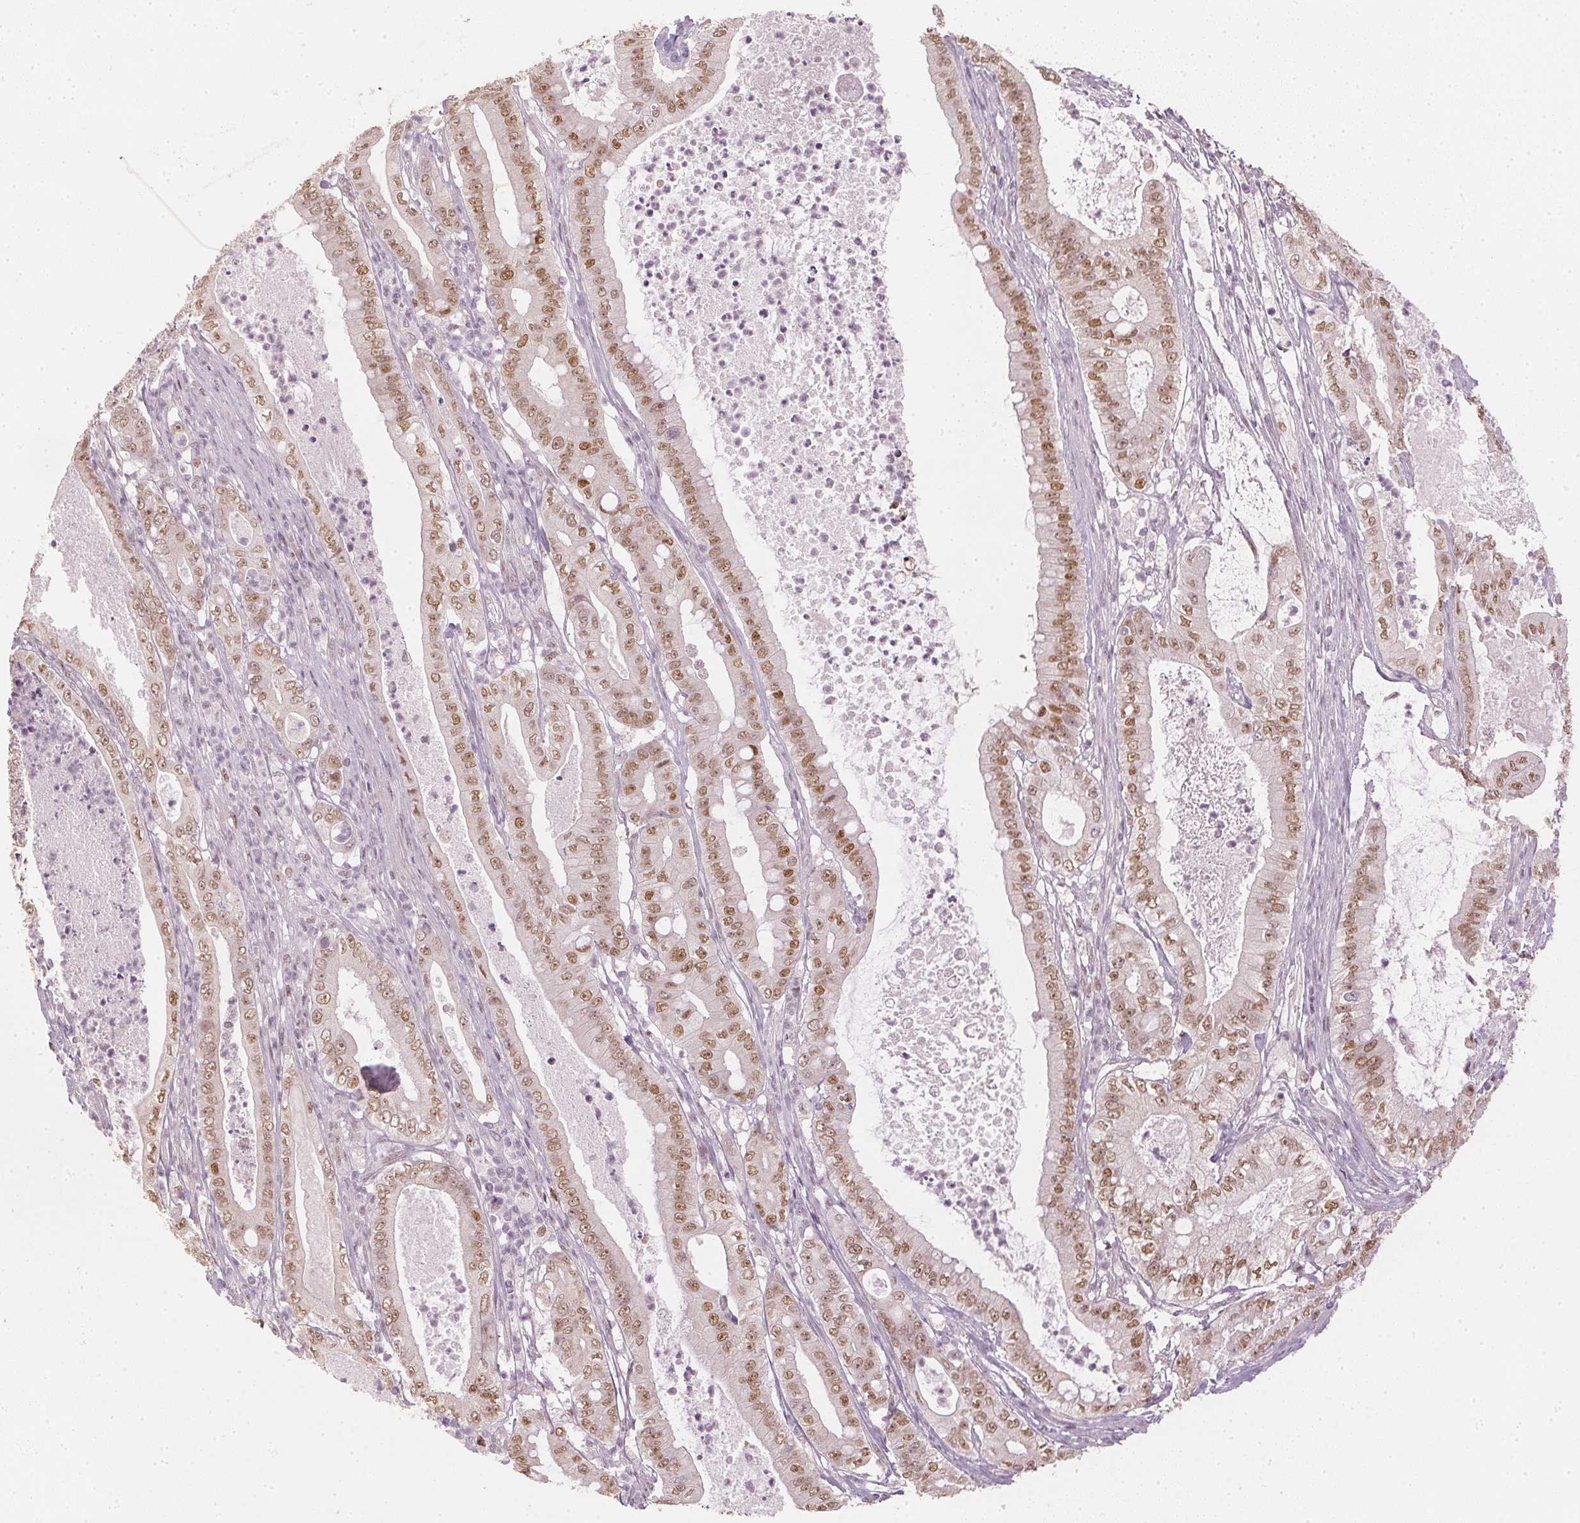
{"staining": {"intensity": "moderate", "quantity": ">75%", "location": "nuclear"}, "tissue": "pancreatic cancer", "cell_type": "Tumor cells", "image_type": "cancer", "snomed": [{"axis": "morphology", "description": "Adenocarcinoma, NOS"}, {"axis": "topography", "description": "Pancreas"}], "caption": "Protein staining displays moderate nuclear expression in about >75% of tumor cells in pancreatic adenocarcinoma. The staining was performed using DAB (3,3'-diaminobenzidine) to visualize the protein expression in brown, while the nuclei were stained in blue with hematoxylin (Magnification: 20x).", "gene": "SLC39A3", "patient": {"sex": "male", "age": 71}}